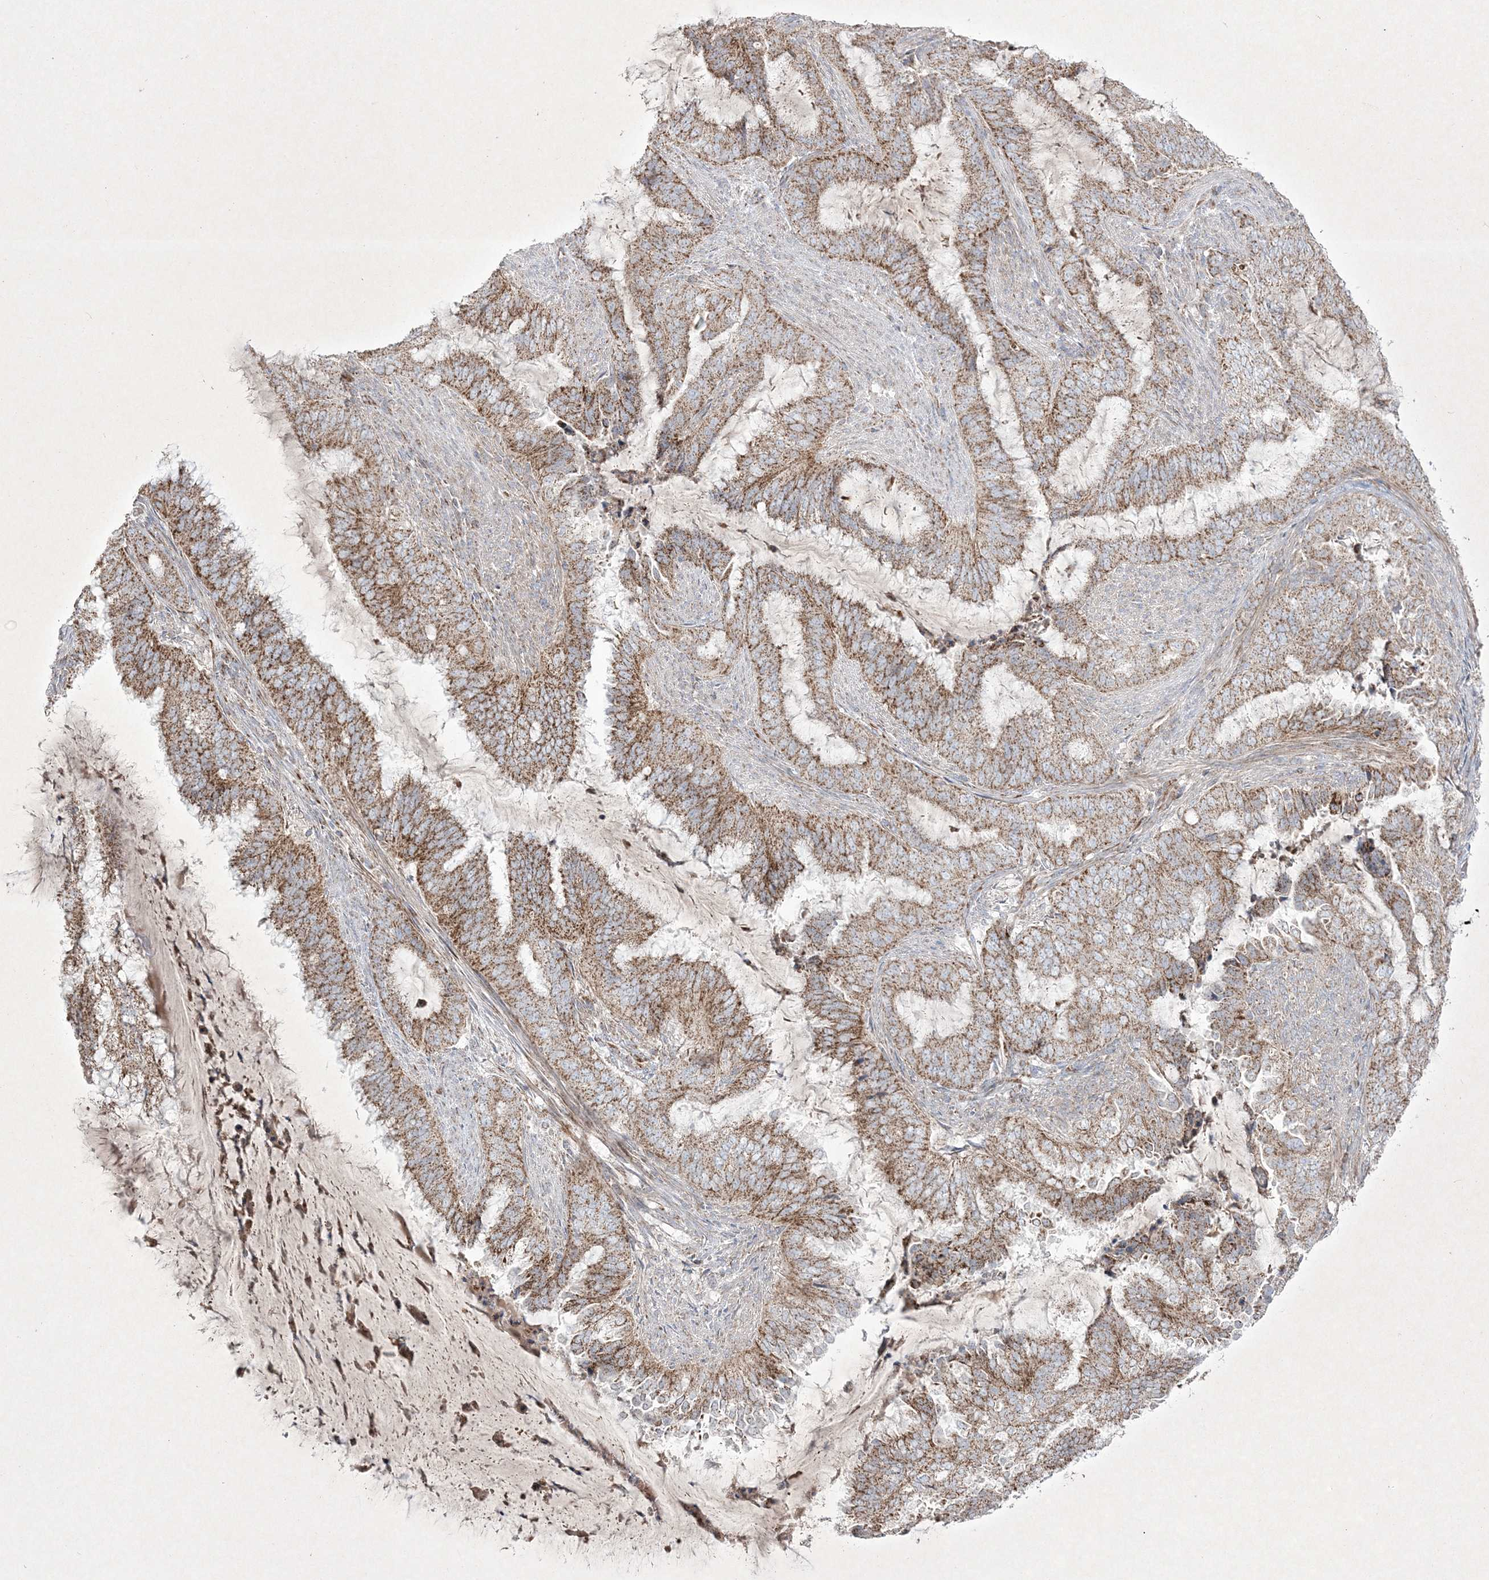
{"staining": {"intensity": "moderate", "quantity": ">75%", "location": "cytoplasmic/membranous"}, "tissue": "endometrial cancer", "cell_type": "Tumor cells", "image_type": "cancer", "snomed": [{"axis": "morphology", "description": "Adenocarcinoma, NOS"}, {"axis": "topography", "description": "Endometrium"}], "caption": "Immunohistochemical staining of endometrial adenocarcinoma displays medium levels of moderate cytoplasmic/membranous protein staining in about >75% of tumor cells. Using DAB (brown) and hematoxylin (blue) stains, captured at high magnification using brightfield microscopy.", "gene": "RICTOR", "patient": {"sex": "female", "age": 51}}